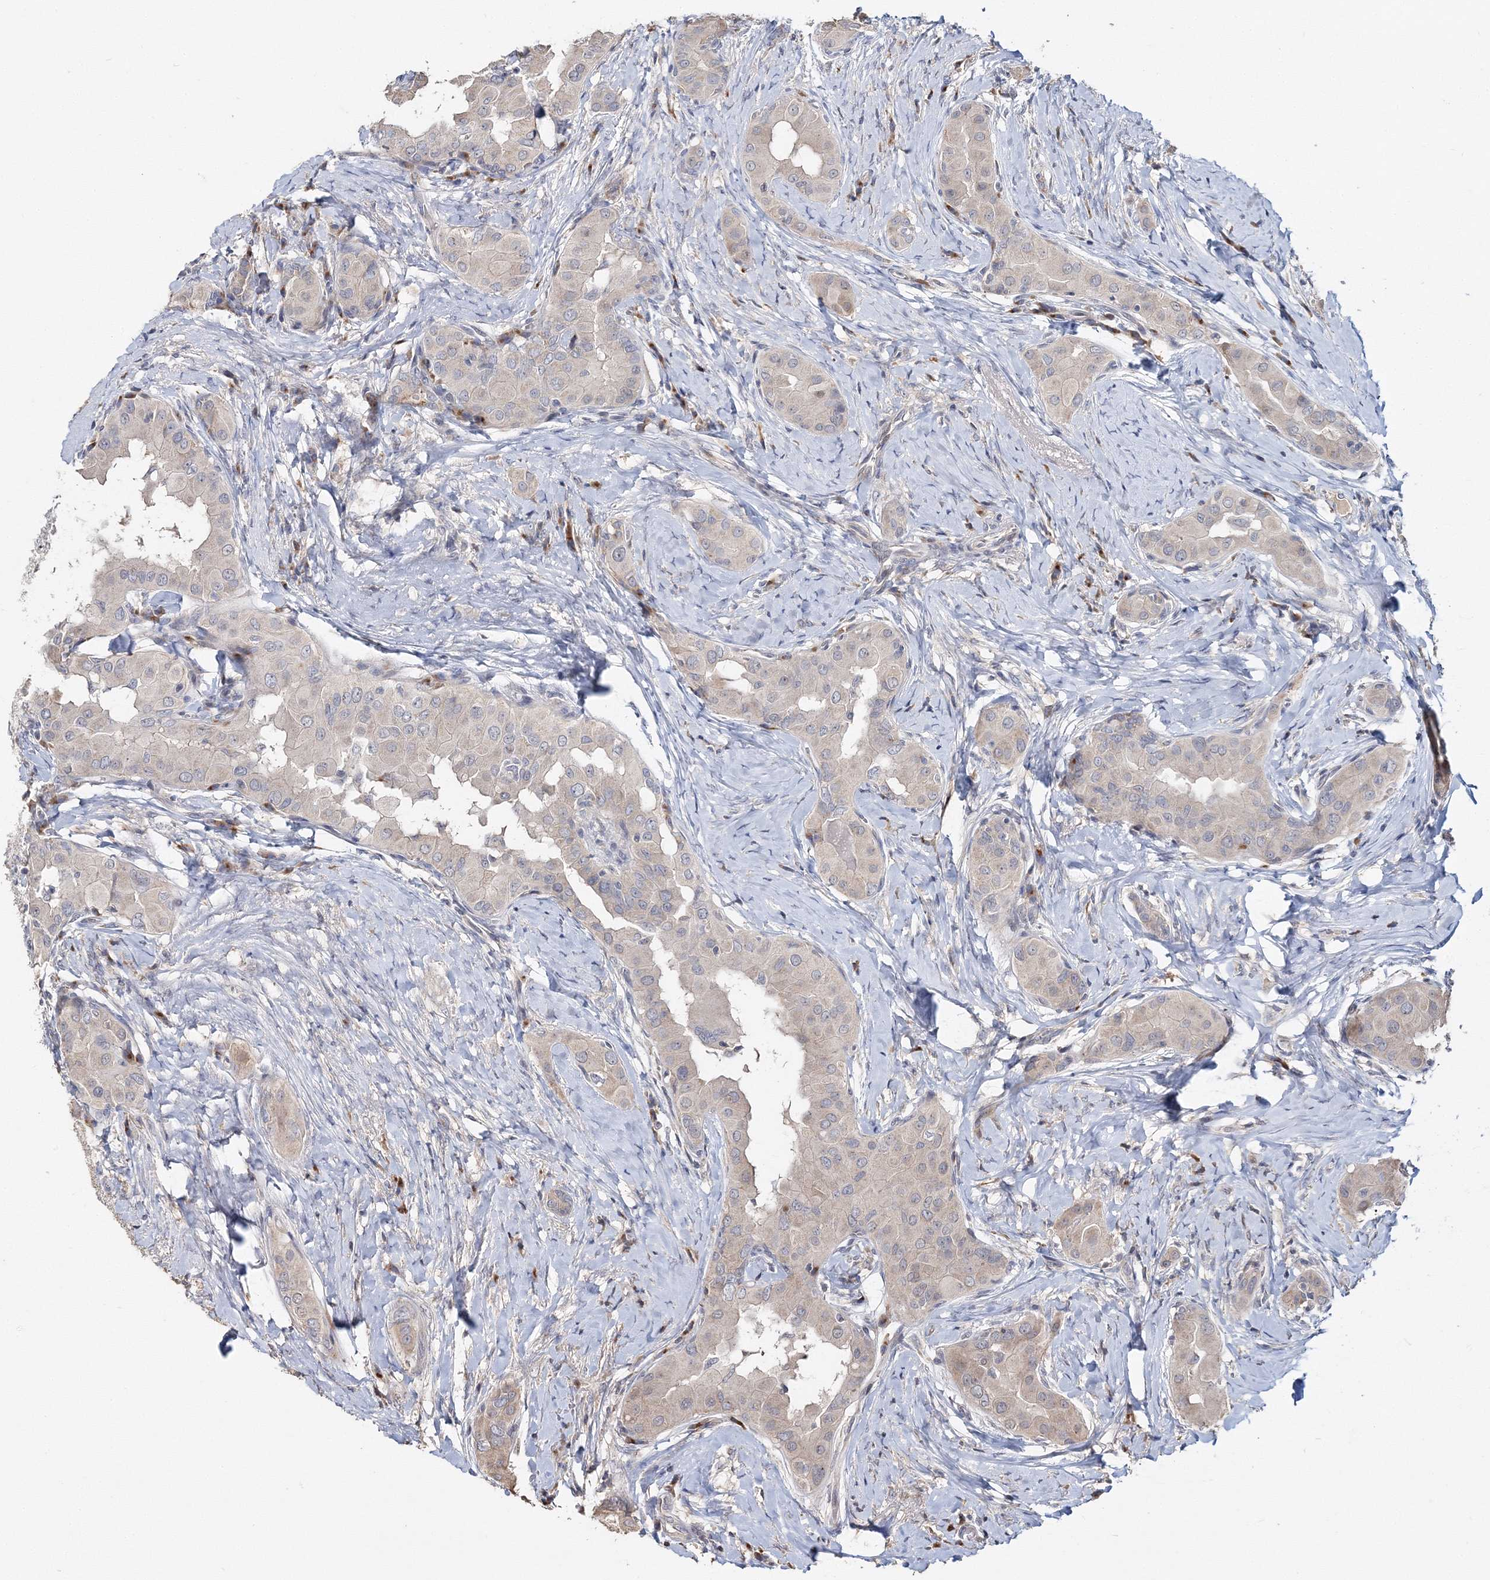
{"staining": {"intensity": "weak", "quantity": "<25%", "location": "cytoplasmic/membranous"}, "tissue": "thyroid cancer", "cell_type": "Tumor cells", "image_type": "cancer", "snomed": [{"axis": "morphology", "description": "Papillary adenocarcinoma, NOS"}, {"axis": "topography", "description": "Thyroid gland"}], "caption": "High power microscopy photomicrograph of an immunohistochemistry photomicrograph of thyroid cancer, revealing no significant expression in tumor cells. (DAB (3,3'-diaminobenzidine) immunohistochemistry (IHC) with hematoxylin counter stain).", "gene": "GJB5", "patient": {"sex": "male", "age": 33}}